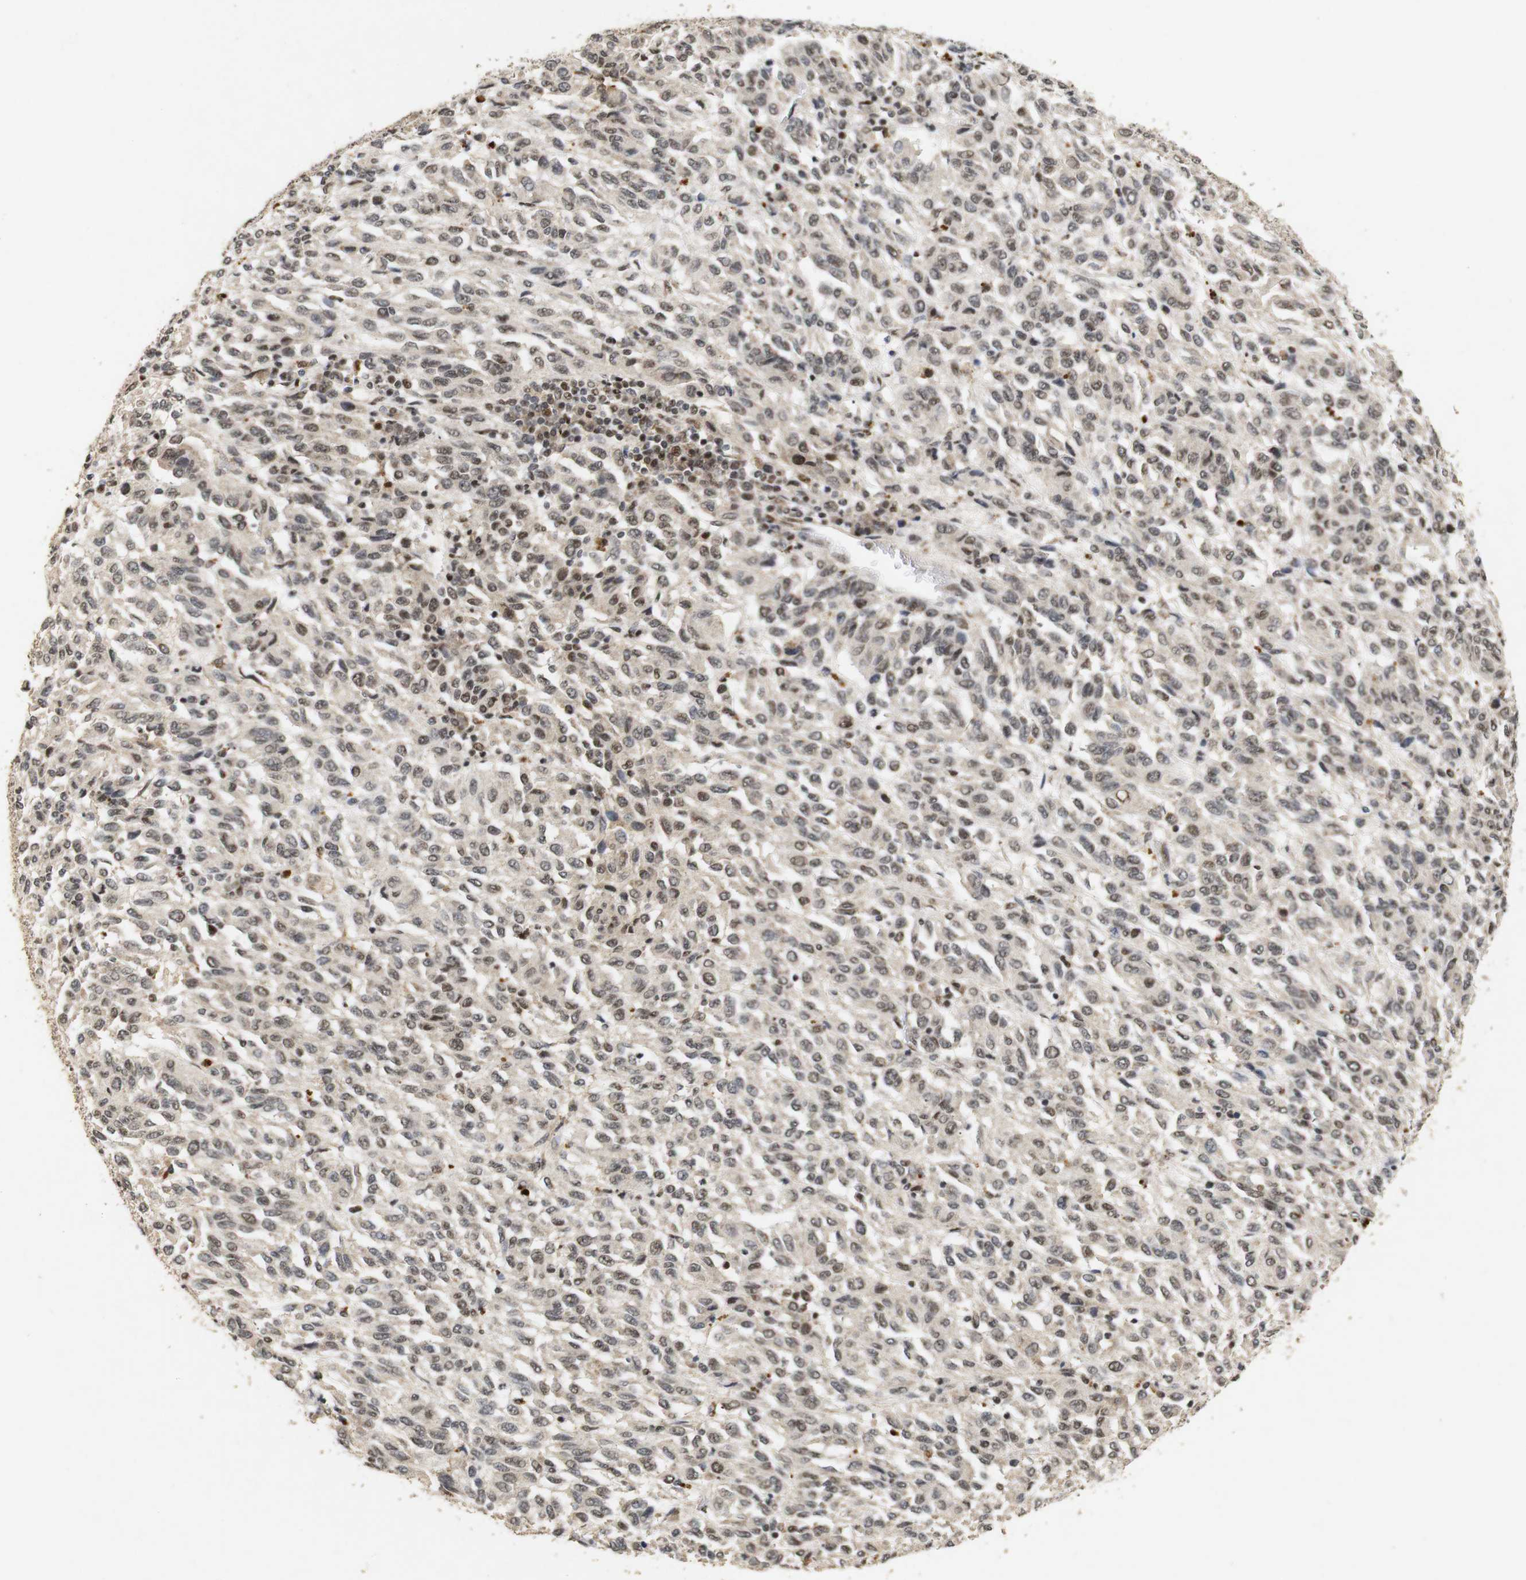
{"staining": {"intensity": "moderate", "quantity": ">75%", "location": "cytoplasmic/membranous,nuclear"}, "tissue": "melanoma", "cell_type": "Tumor cells", "image_type": "cancer", "snomed": [{"axis": "morphology", "description": "Malignant melanoma, Metastatic site"}, {"axis": "topography", "description": "Lung"}], "caption": "DAB immunohistochemical staining of malignant melanoma (metastatic site) reveals moderate cytoplasmic/membranous and nuclear protein positivity in approximately >75% of tumor cells.", "gene": "PYM1", "patient": {"sex": "male", "age": 64}}